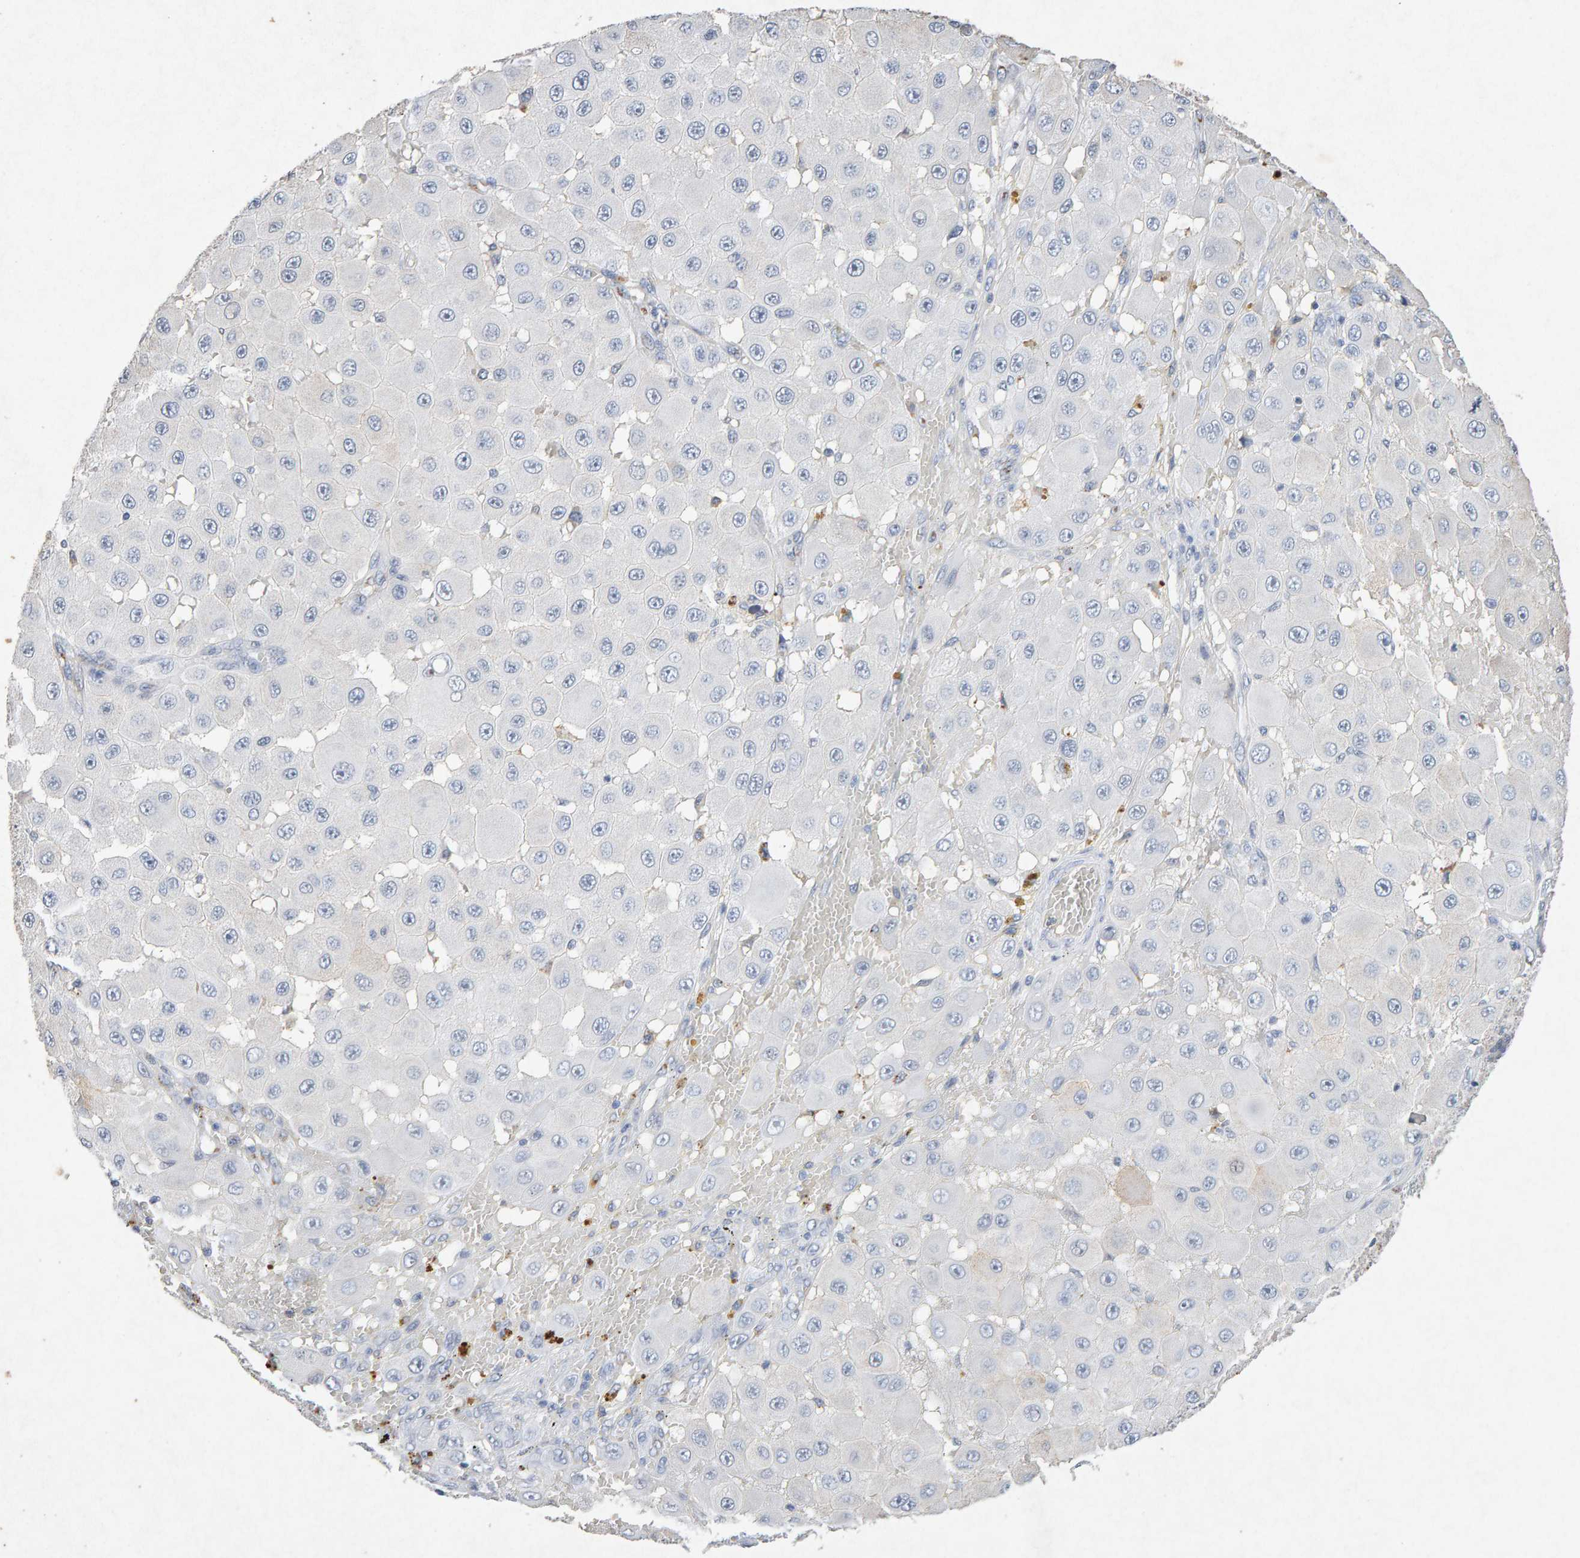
{"staining": {"intensity": "negative", "quantity": "none", "location": "none"}, "tissue": "melanoma", "cell_type": "Tumor cells", "image_type": "cancer", "snomed": [{"axis": "morphology", "description": "Malignant melanoma, NOS"}, {"axis": "topography", "description": "Skin"}], "caption": "The histopathology image reveals no staining of tumor cells in malignant melanoma.", "gene": "PTPRM", "patient": {"sex": "female", "age": 81}}